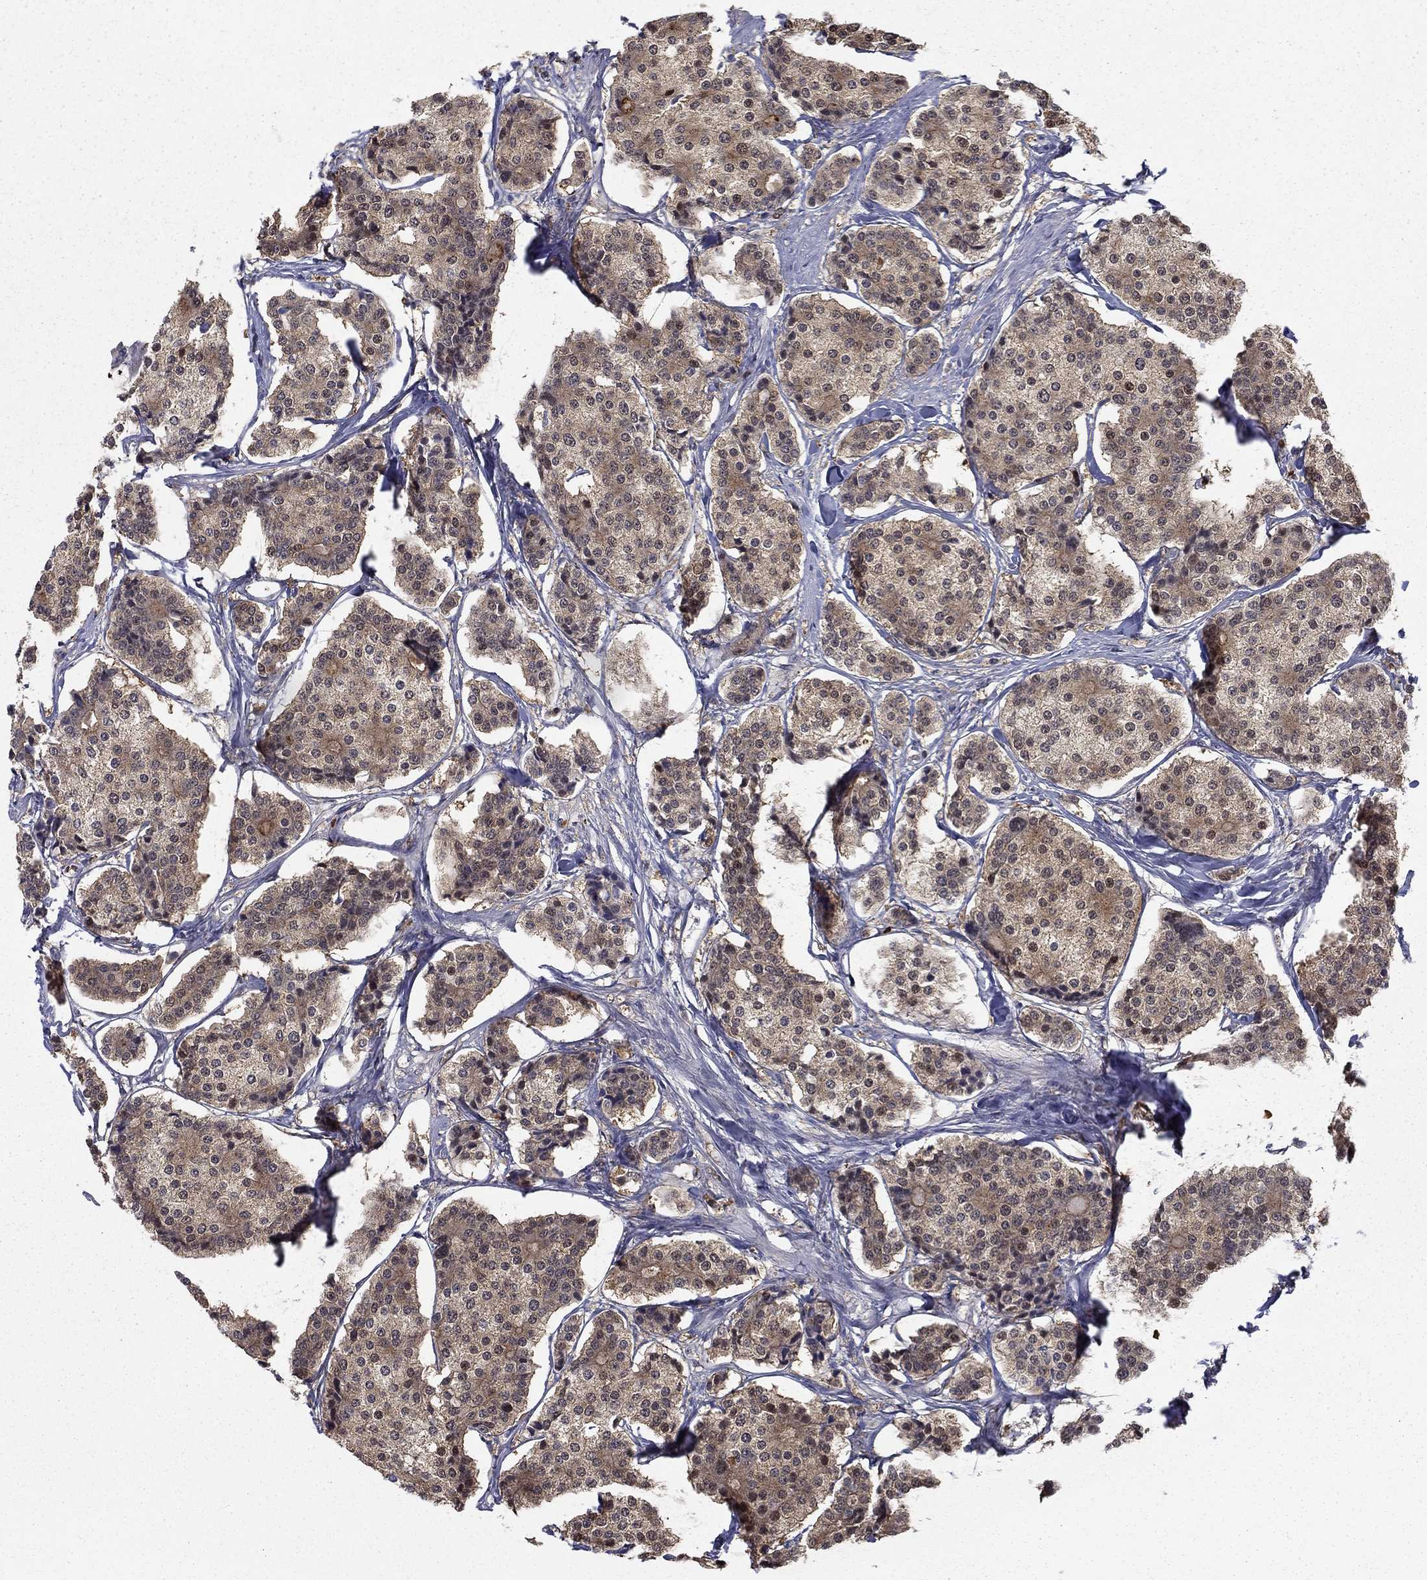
{"staining": {"intensity": "weak", "quantity": ">75%", "location": "cytoplasmic/membranous"}, "tissue": "carcinoid", "cell_type": "Tumor cells", "image_type": "cancer", "snomed": [{"axis": "morphology", "description": "Carcinoid, malignant, NOS"}, {"axis": "topography", "description": "Small intestine"}], "caption": "Tumor cells show weak cytoplasmic/membranous staining in about >75% of cells in malignant carcinoid.", "gene": "NIT2", "patient": {"sex": "female", "age": 65}}